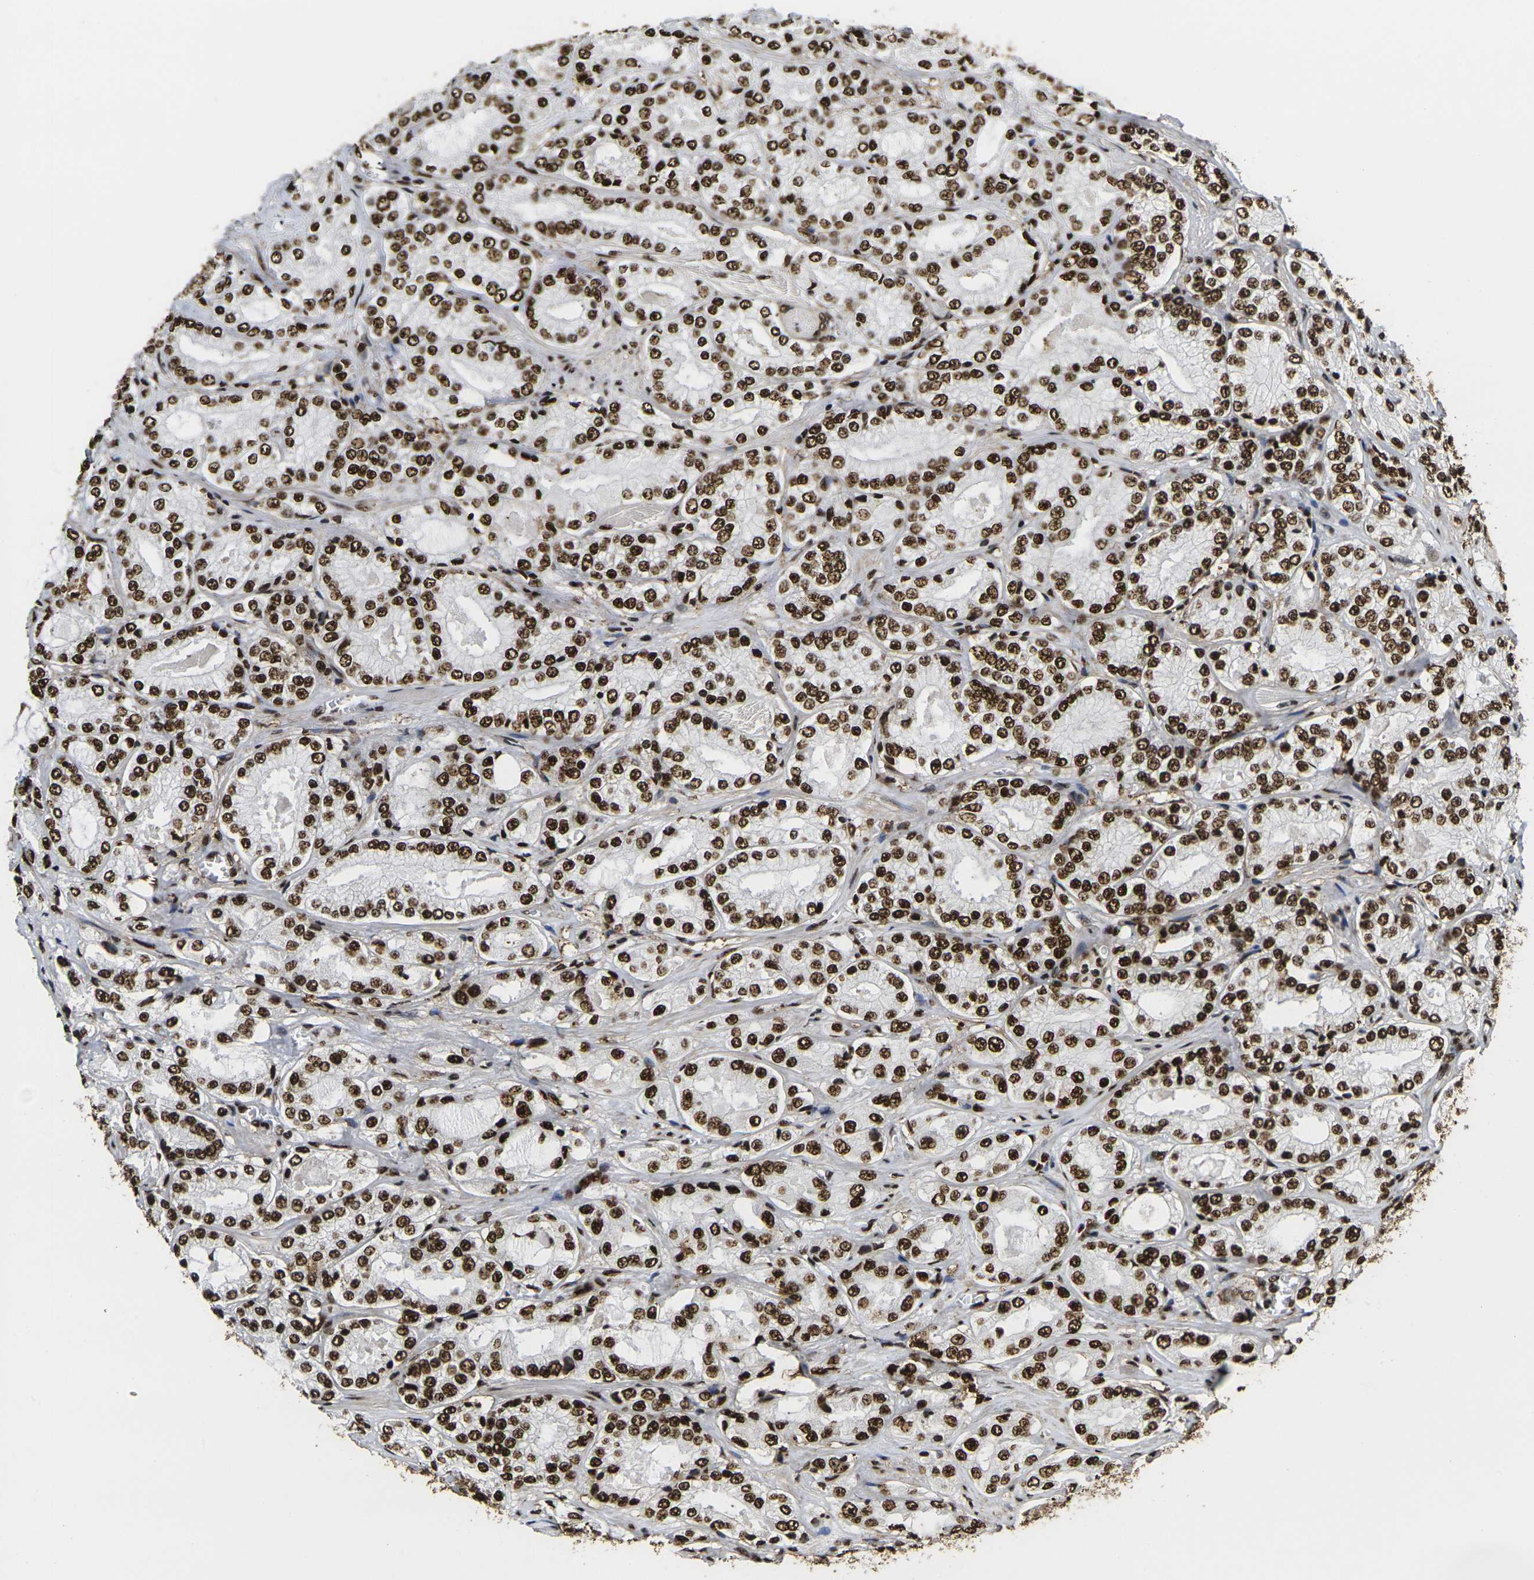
{"staining": {"intensity": "strong", "quantity": ">75%", "location": "nuclear"}, "tissue": "prostate cancer", "cell_type": "Tumor cells", "image_type": "cancer", "snomed": [{"axis": "morphology", "description": "Adenocarcinoma, High grade"}, {"axis": "topography", "description": "Prostate"}], "caption": "A photomicrograph of prostate adenocarcinoma (high-grade) stained for a protein exhibits strong nuclear brown staining in tumor cells.", "gene": "SMARCC1", "patient": {"sex": "male", "age": 73}}